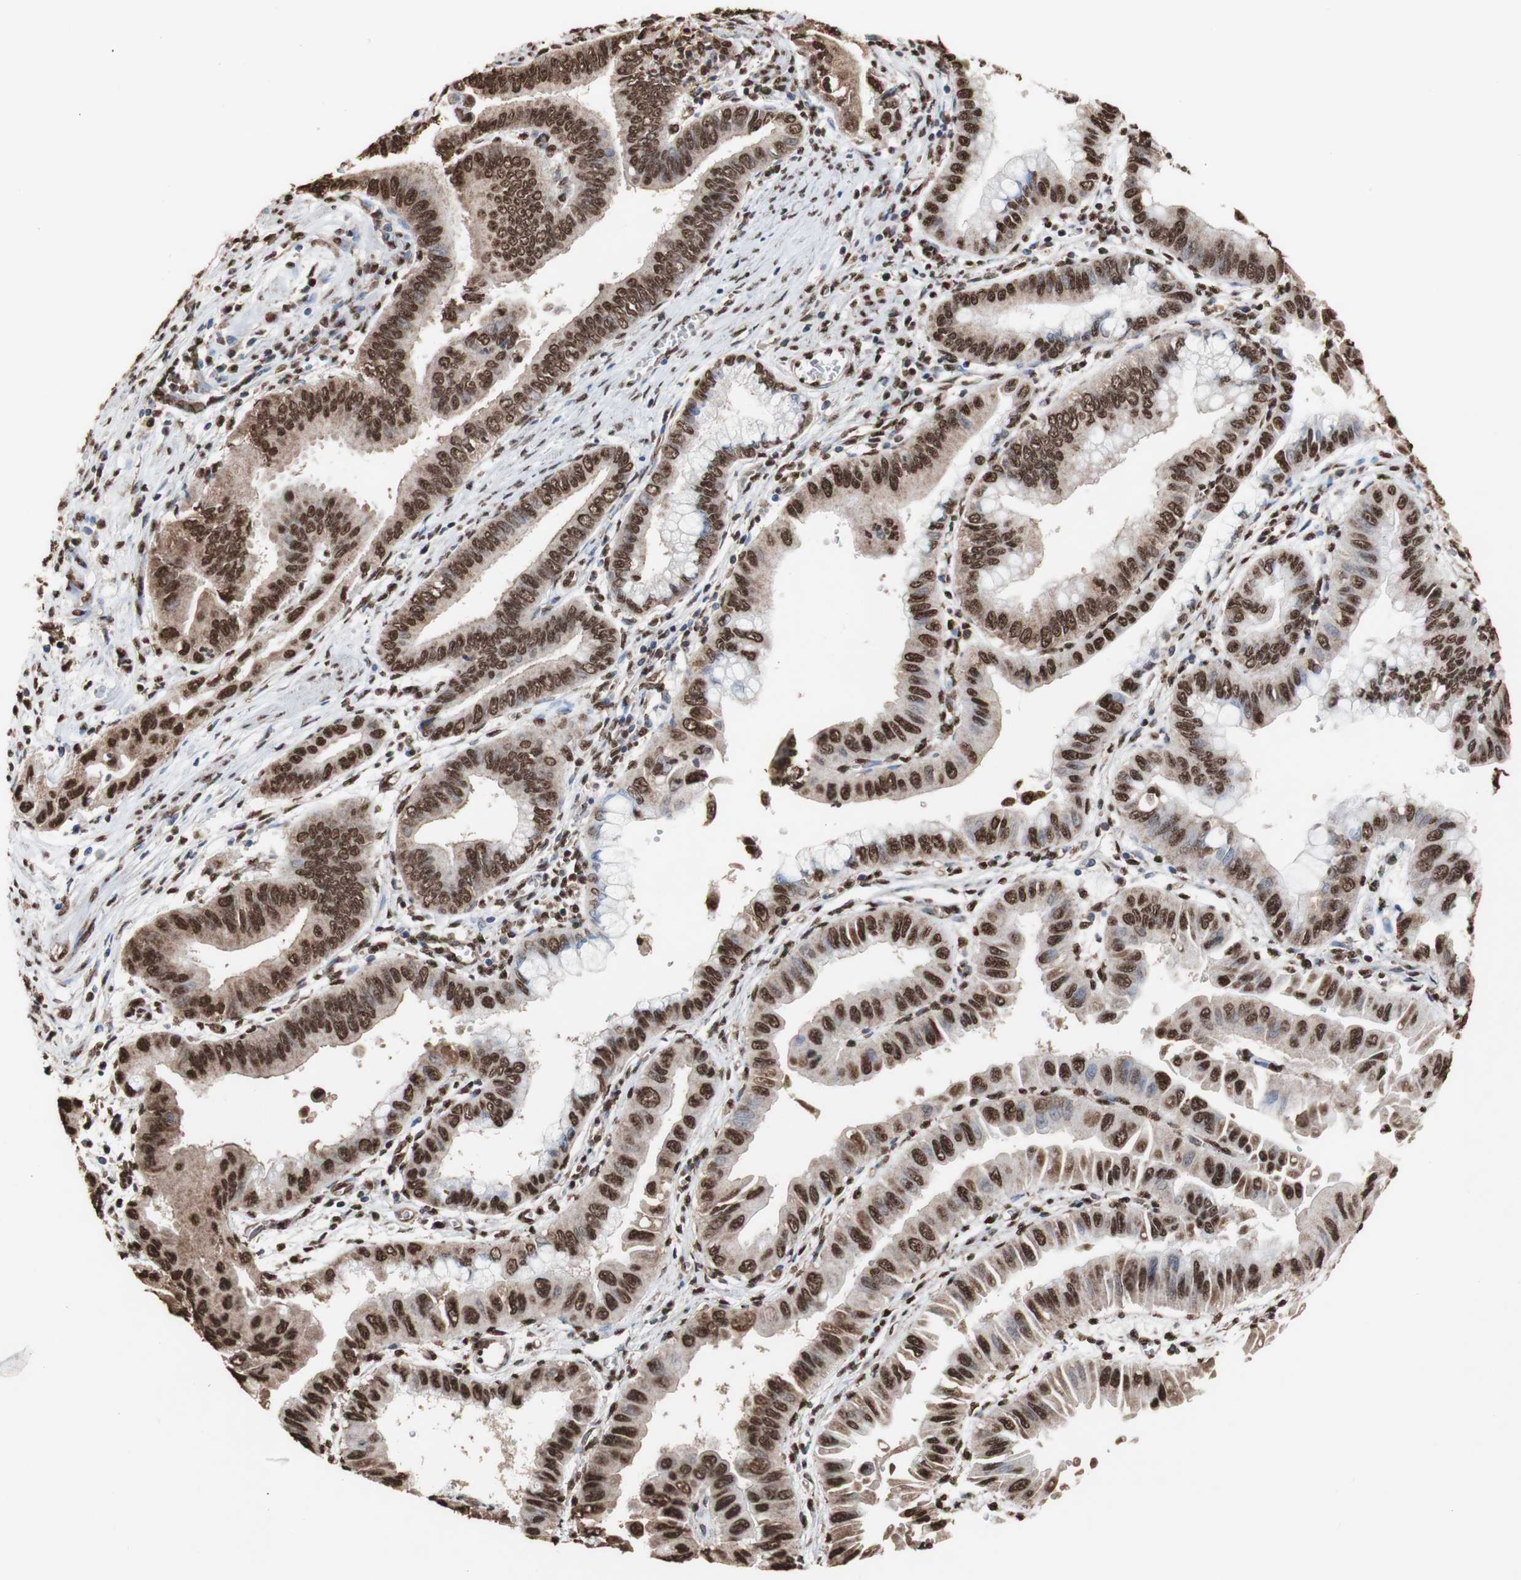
{"staining": {"intensity": "strong", "quantity": ">75%", "location": "cytoplasmic/membranous,nuclear"}, "tissue": "pancreatic cancer", "cell_type": "Tumor cells", "image_type": "cancer", "snomed": [{"axis": "morphology", "description": "Normal tissue, NOS"}, {"axis": "topography", "description": "Lymph node"}], "caption": "Protein expression analysis of pancreatic cancer reveals strong cytoplasmic/membranous and nuclear expression in approximately >75% of tumor cells. (DAB = brown stain, brightfield microscopy at high magnification).", "gene": "PIDD1", "patient": {"sex": "male", "age": 50}}